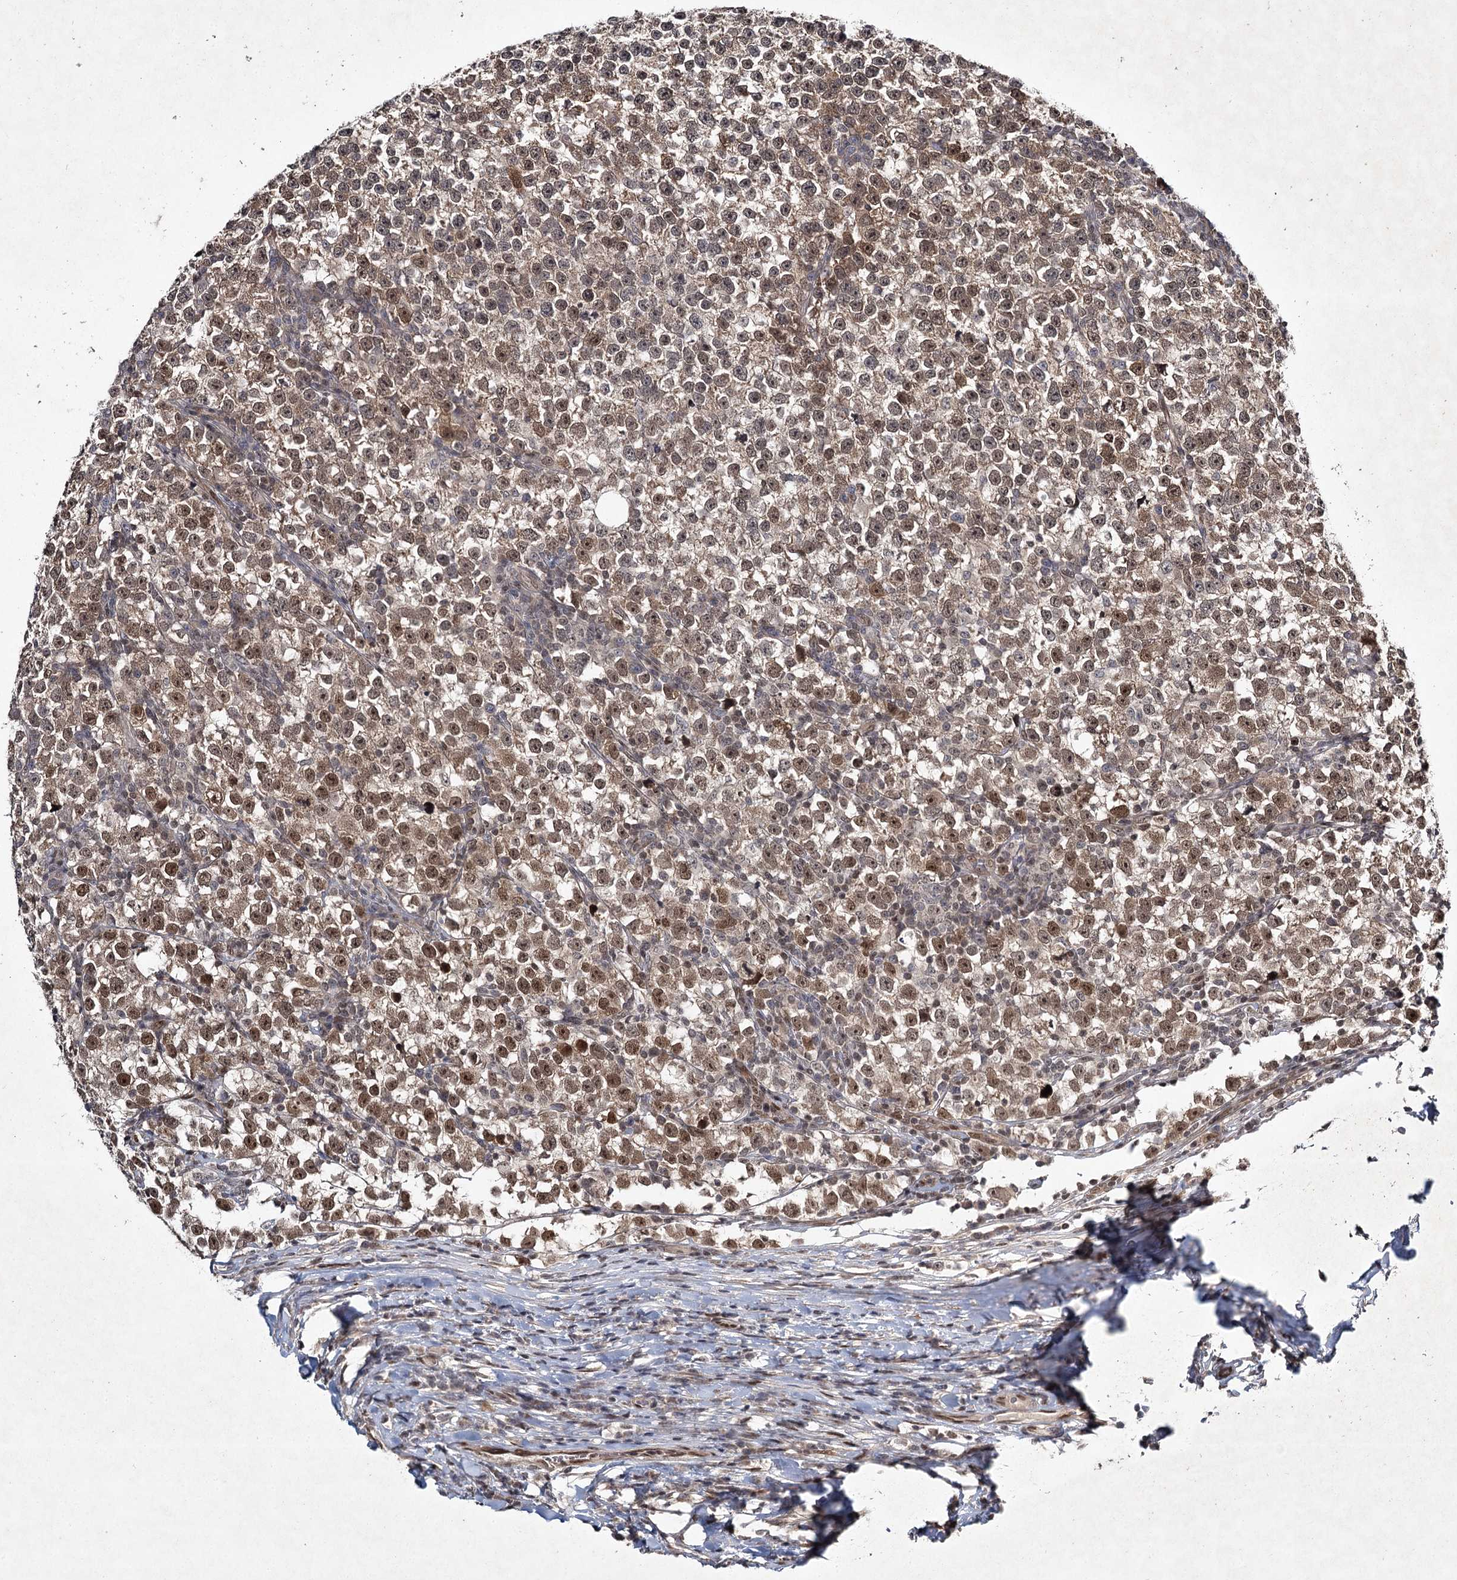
{"staining": {"intensity": "moderate", "quantity": ">75%", "location": "nuclear"}, "tissue": "testis cancer", "cell_type": "Tumor cells", "image_type": "cancer", "snomed": [{"axis": "morphology", "description": "Normal tissue, NOS"}, {"axis": "morphology", "description": "Seminoma, NOS"}, {"axis": "topography", "description": "Testis"}], "caption": "DAB (3,3'-diaminobenzidine) immunohistochemical staining of human testis cancer displays moderate nuclear protein staining in approximately >75% of tumor cells. The protein is shown in brown color, while the nuclei are stained blue.", "gene": "DCUN1D4", "patient": {"sex": "male", "age": 43}}